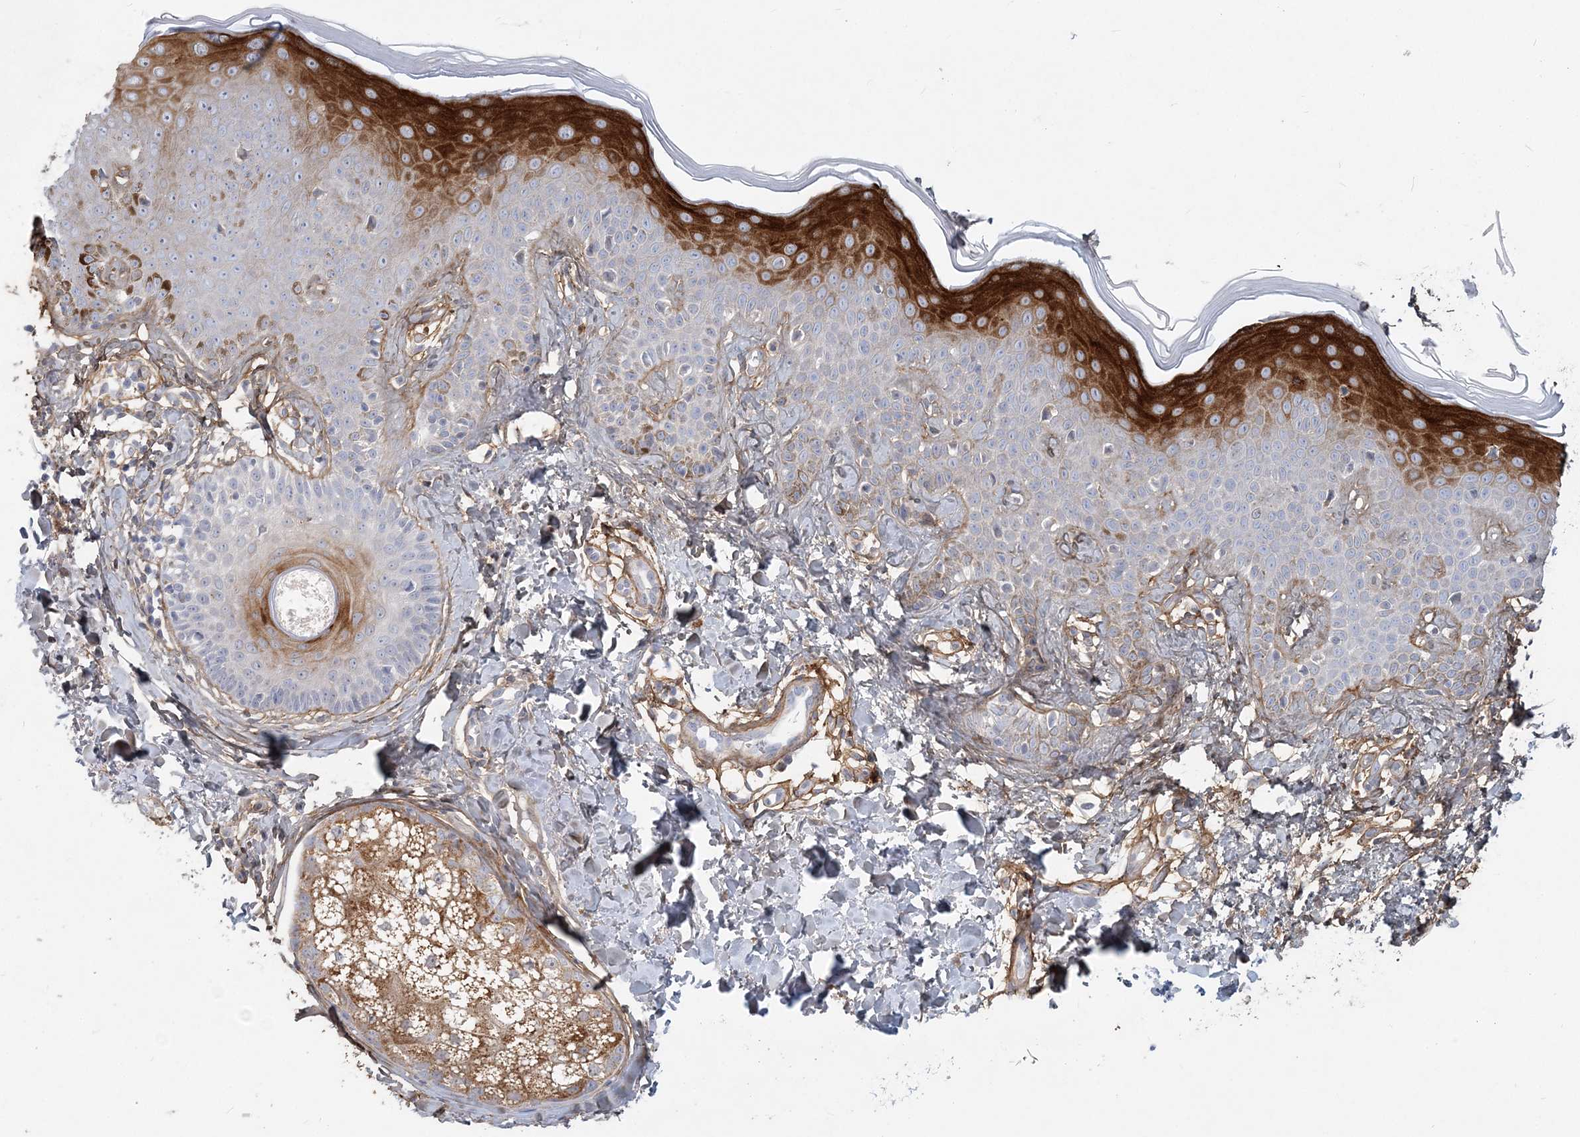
{"staining": {"intensity": "negative", "quantity": "none", "location": "none"}, "tissue": "skin", "cell_type": "Fibroblasts", "image_type": "normal", "snomed": [{"axis": "morphology", "description": "Normal tissue, NOS"}, {"axis": "topography", "description": "Skin"}], "caption": "Skin stained for a protein using immunohistochemistry shows no expression fibroblasts.", "gene": "GMPPA", "patient": {"sex": "male", "age": 52}}